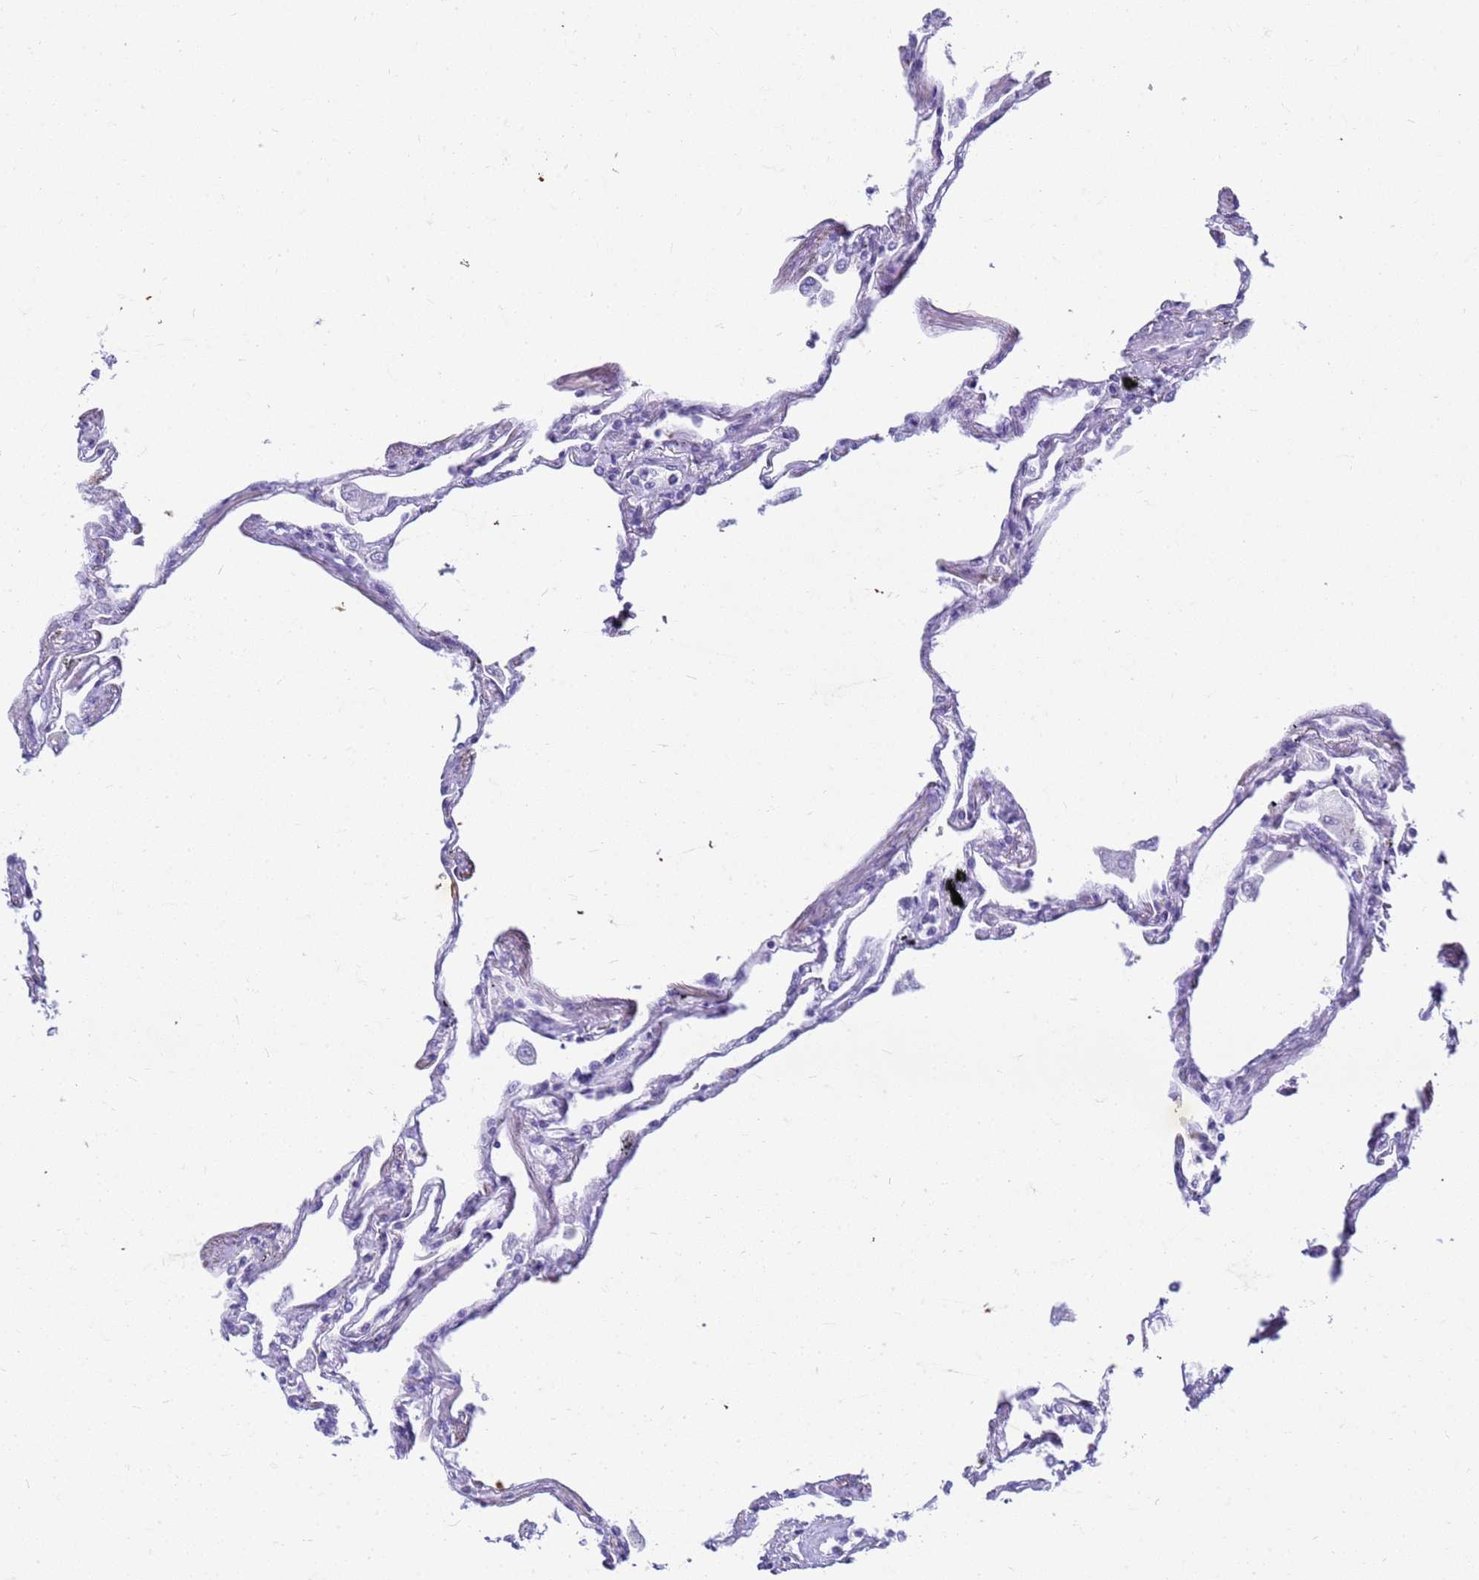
{"staining": {"intensity": "negative", "quantity": "none", "location": "none"}, "tissue": "lung", "cell_type": "Alveolar cells", "image_type": "normal", "snomed": [{"axis": "morphology", "description": "Normal tissue, NOS"}, {"axis": "topography", "description": "Lung"}], "caption": "Immunohistochemistry (IHC) of unremarkable lung reveals no staining in alveolar cells. (DAB (3,3'-diaminobenzidine) immunohistochemistry visualized using brightfield microscopy, high magnification).", "gene": "SLC7A9", "patient": {"sex": "female", "age": 67}}